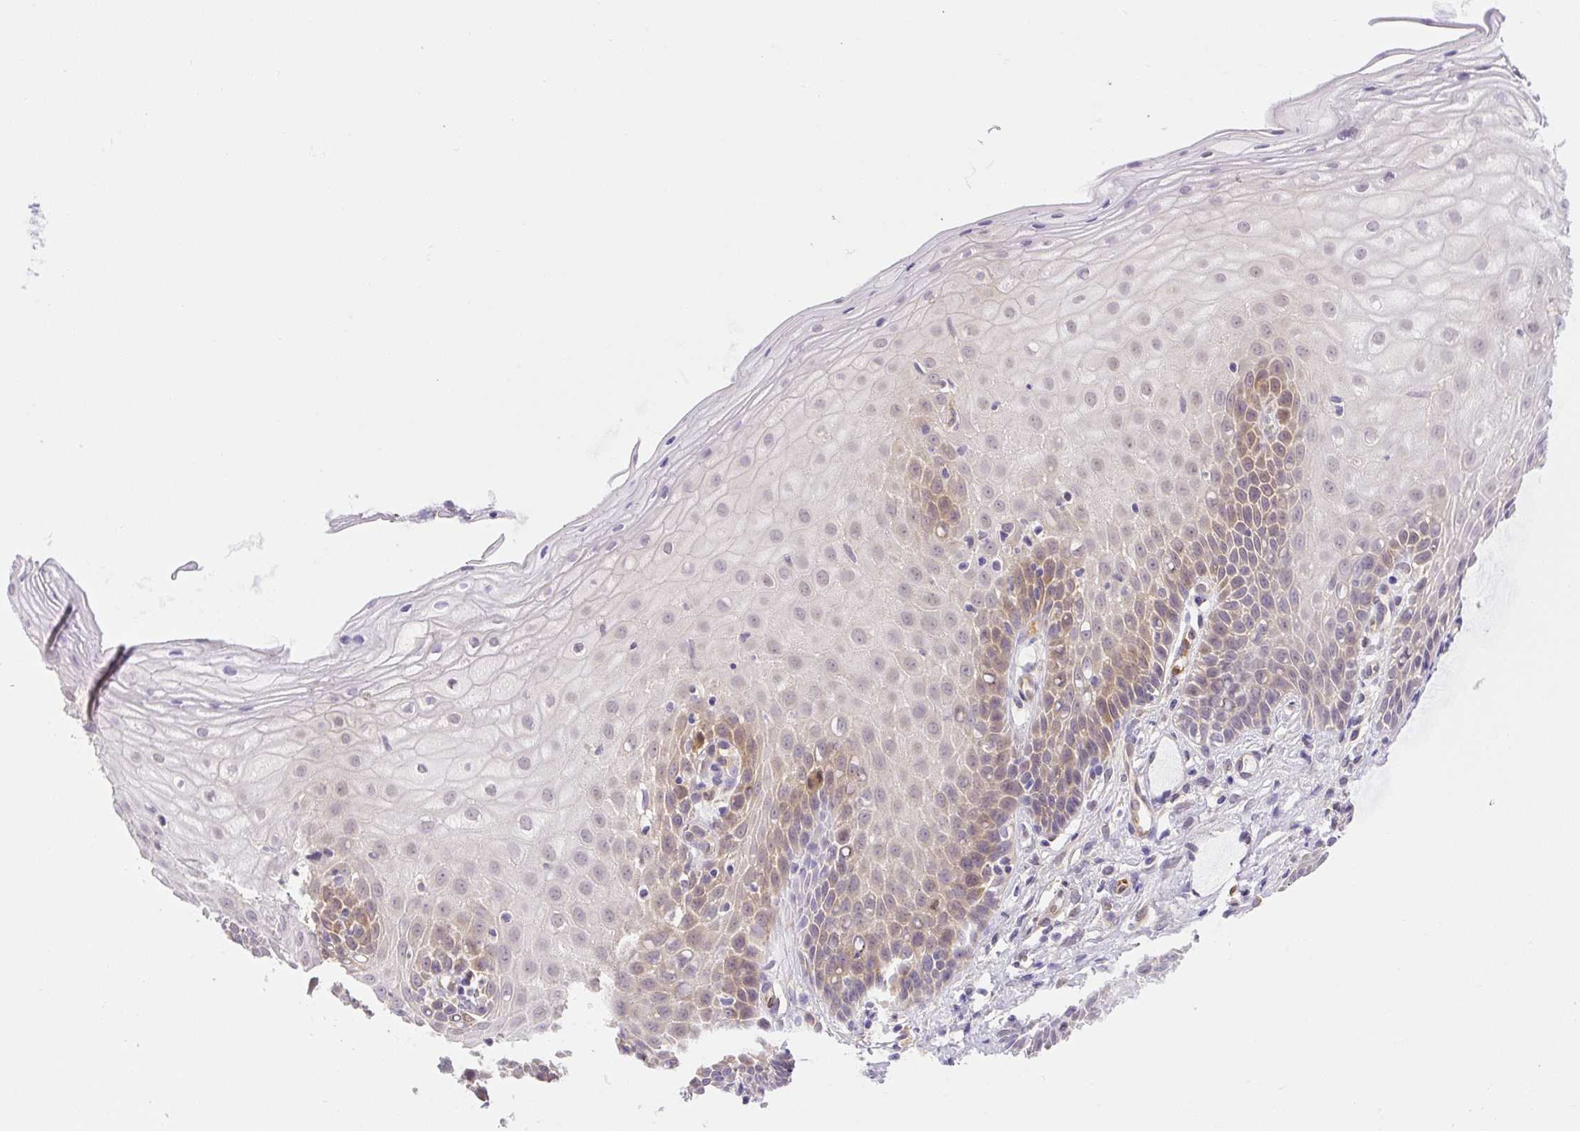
{"staining": {"intensity": "moderate", "quantity": ">75%", "location": "cytoplasmic/membranous"}, "tissue": "cervix", "cell_type": "Glandular cells", "image_type": "normal", "snomed": [{"axis": "morphology", "description": "Normal tissue, NOS"}, {"axis": "topography", "description": "Cervix"}], "caption": "Unremarkable cervix was stained to show a protein in brown. There is medium levels of moderate cytoplasmic/membranous positivity in about >75% of glandular cells.", "gene": "PLA2G4A", "patient": {"sex": "female", "age": 36}}